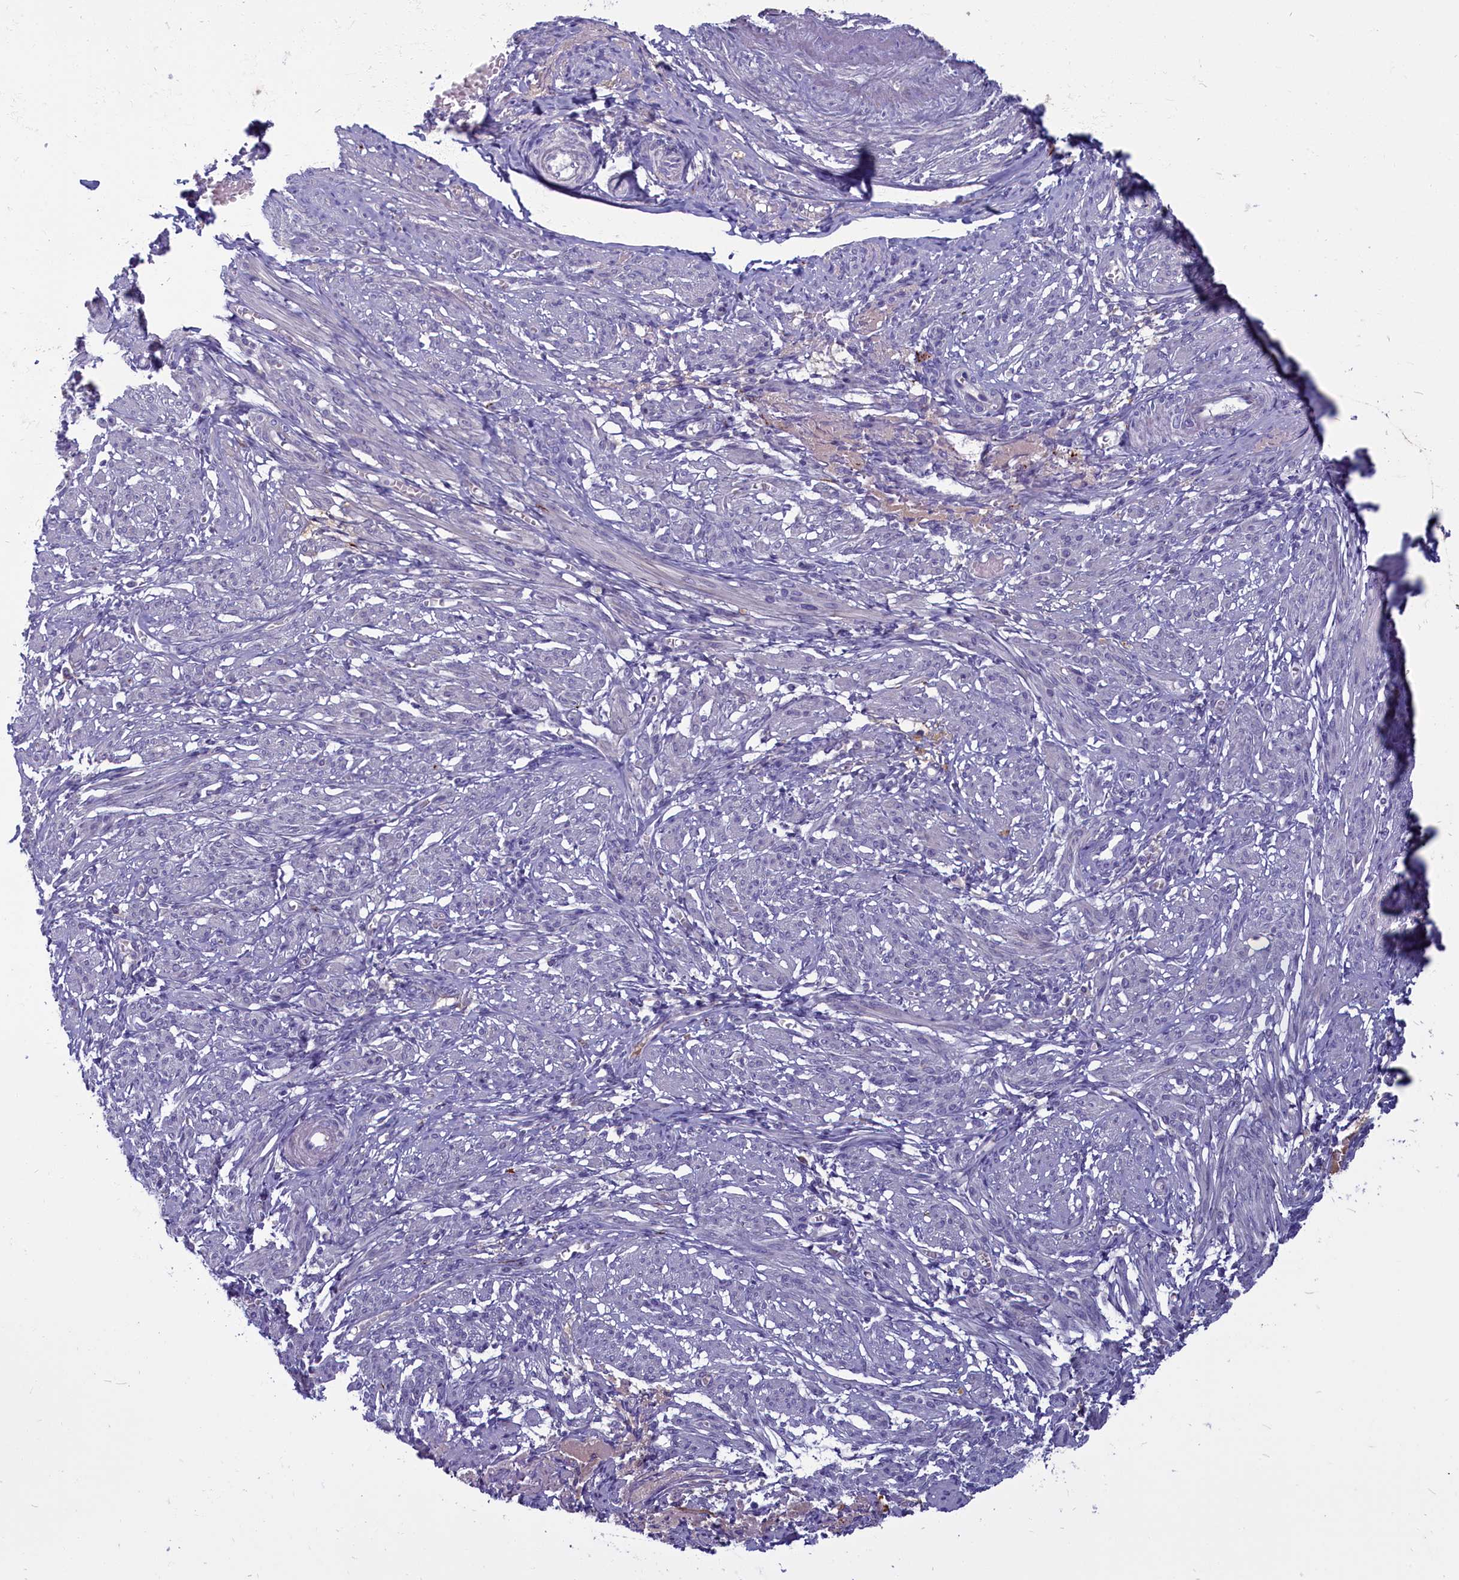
{"staining": {"intensity": "weak", "quantity": "<25%", "location": "cytoplasmic/membranous"}, "tissue": "smooth muscle", "cell_type": "Smooth muscle cells", "image_type": "normal", "snomed": [{"axis": "morphology", "description": "Normal tissue, NOS"}, {"axis": "topography", "description": "Smooth muscle"}], "caption": "Smooth muscle cells show no significant protein expression in normal smooth muscle. (DAB (3,3'-diaminobenzidine) immunohistochemistry, high magnification).", "gene": "SV2C", "patient": {"sex": "female", "age": 39}}